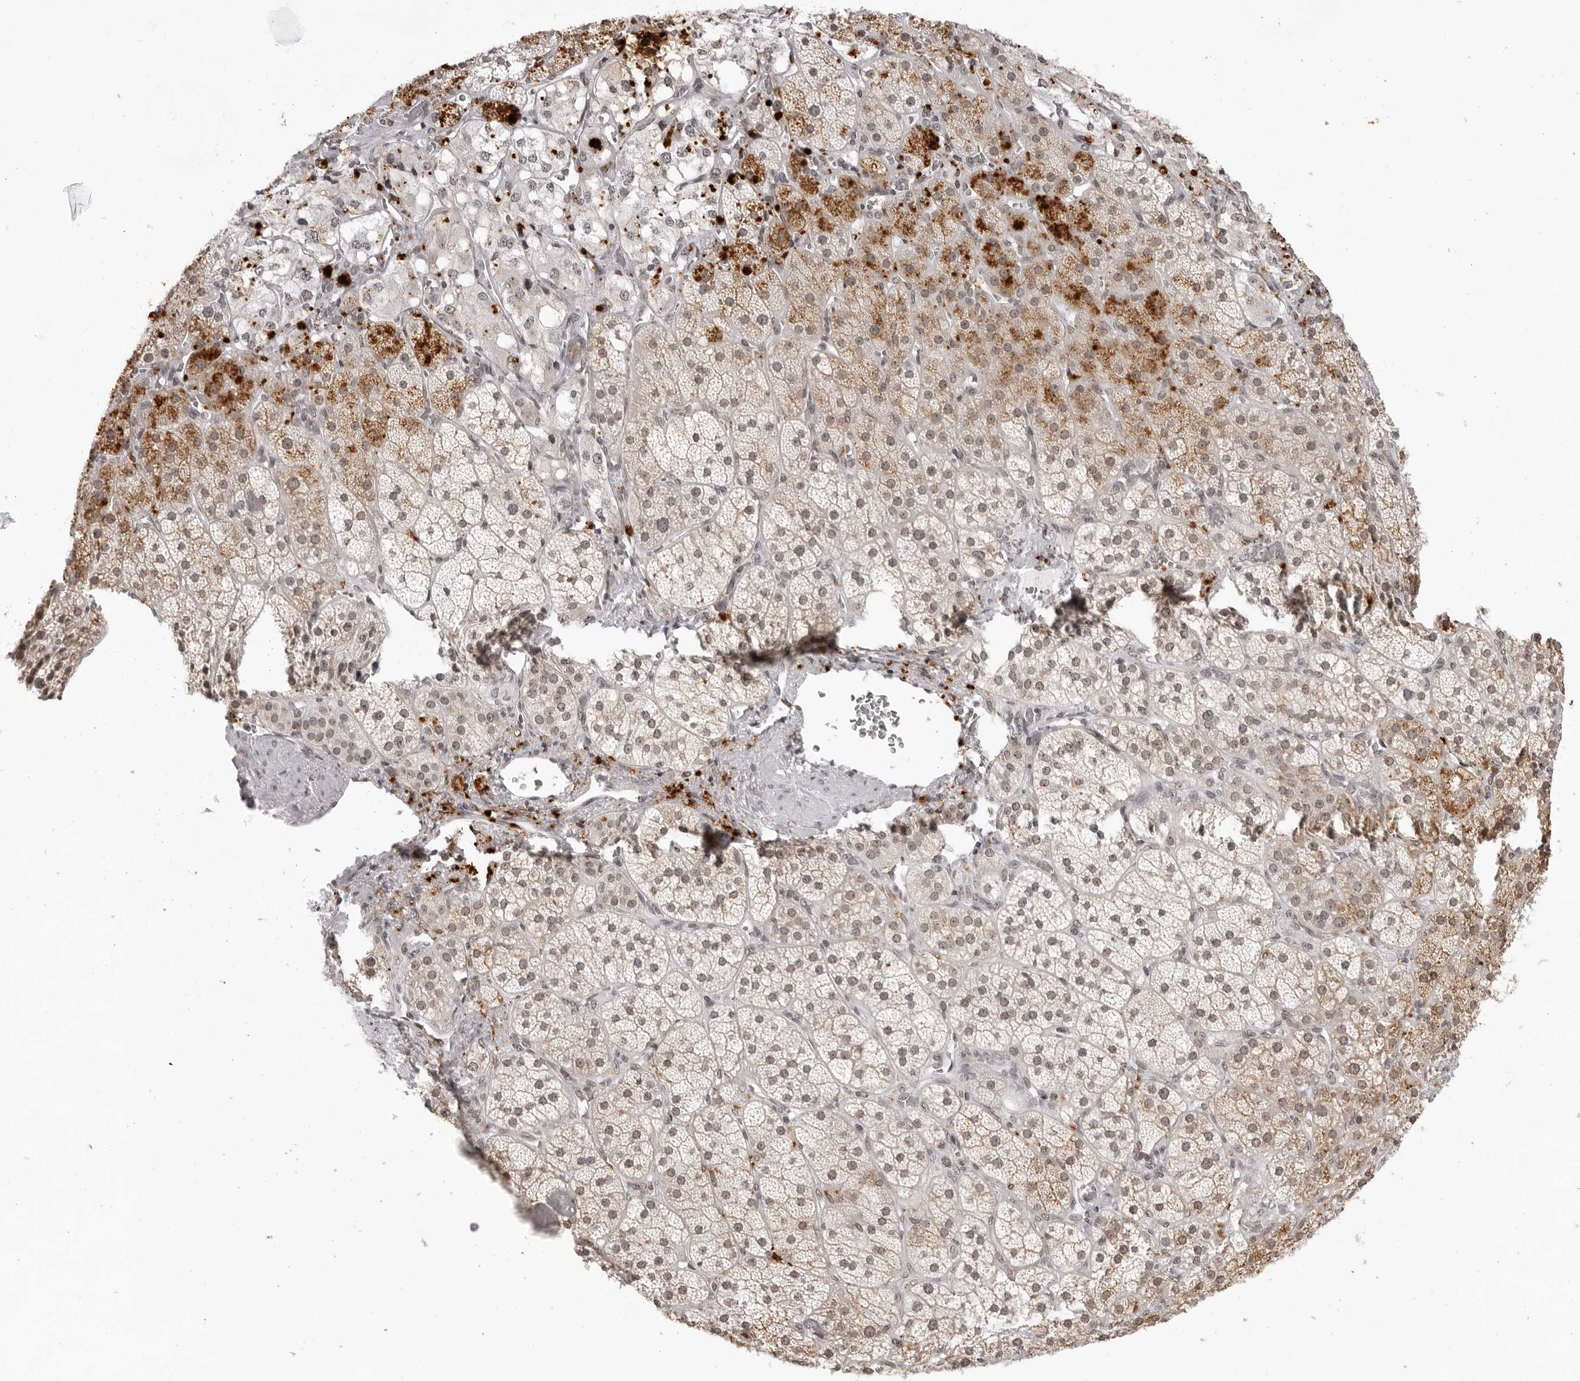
{"staining": {"intensity": "strong", "quantity": "<25%", "location": "cytoplasmic/membranous"}, "tissue": "adrenal gland", "cell_type": "Glandular cells", "image_type": "normal", "snomed": [{"axis": "morphology", "description": "Normal tissue, NOS"}, {"axis": "topography", "description": "Adrenal gland"}], "caption": "A photomicrograph of human adrenal gland stained for a protein reveals strong cytoplasmic/membranous brown staining in glandular cells.", "gene": "NTM", "patient": {"sex": "male", "age": 57}}